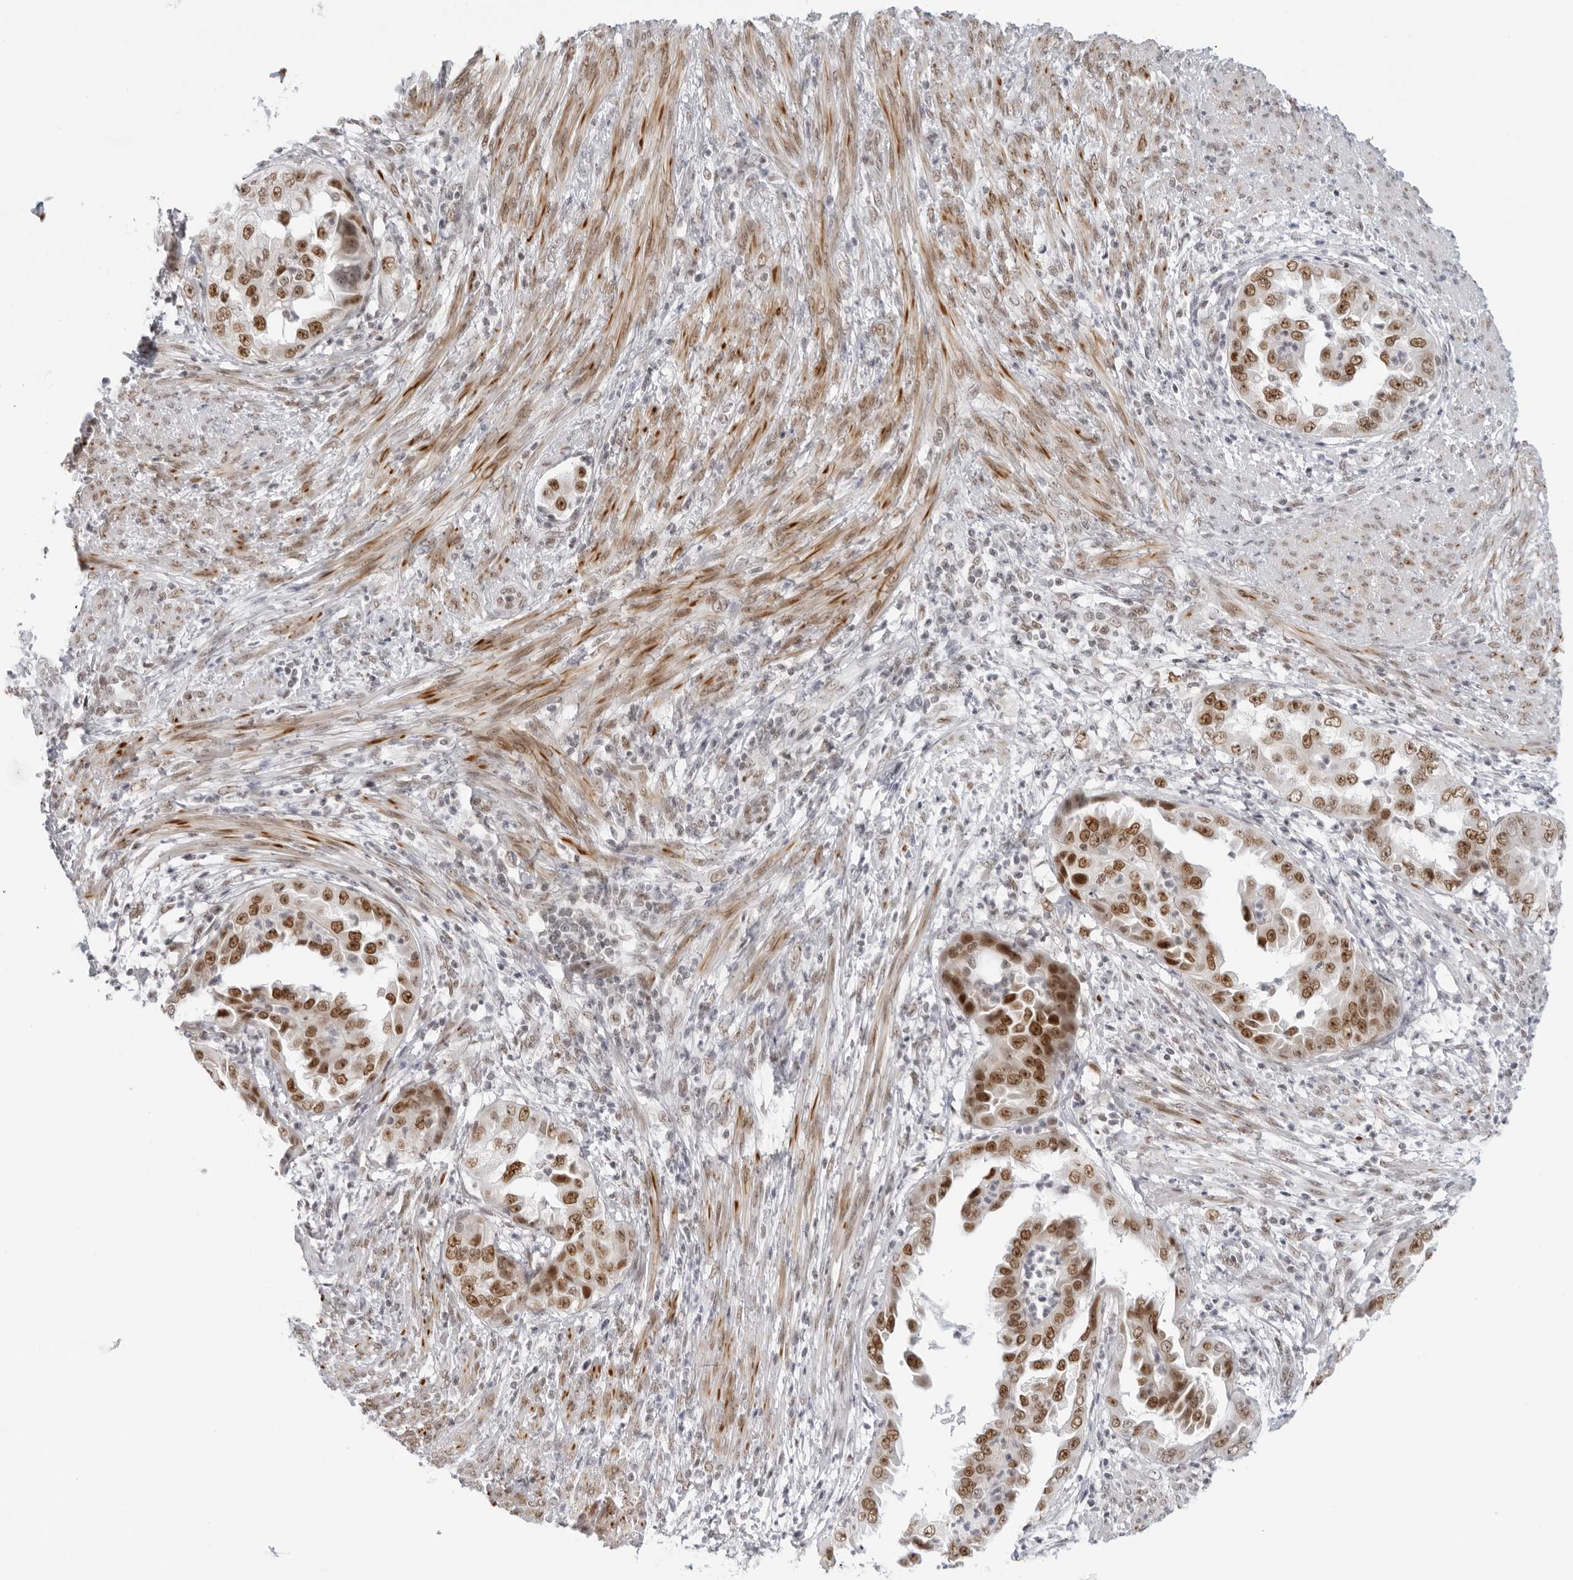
{"staining": {"intensity": "strong", "quantity": ">75%", "location": "nuclear"}, "tissue": "endometrial cancer", "cell_type": "Tumor cells", "image_type": "cancer", "snomed": [{"axis": "morphology", "description": "Adenocarcinoma, NOS"}, {"axis": "topography", "description": "Endometrium"}], "caption": "Strong nuclear expression for a protein is appreciated in approximately >75% of tumor cells of endometrial cancer (adenocarcinoma) using immunohistochemistry.", "gene": "FOXK2", "patient": {"sex": "female", "age": 85}}